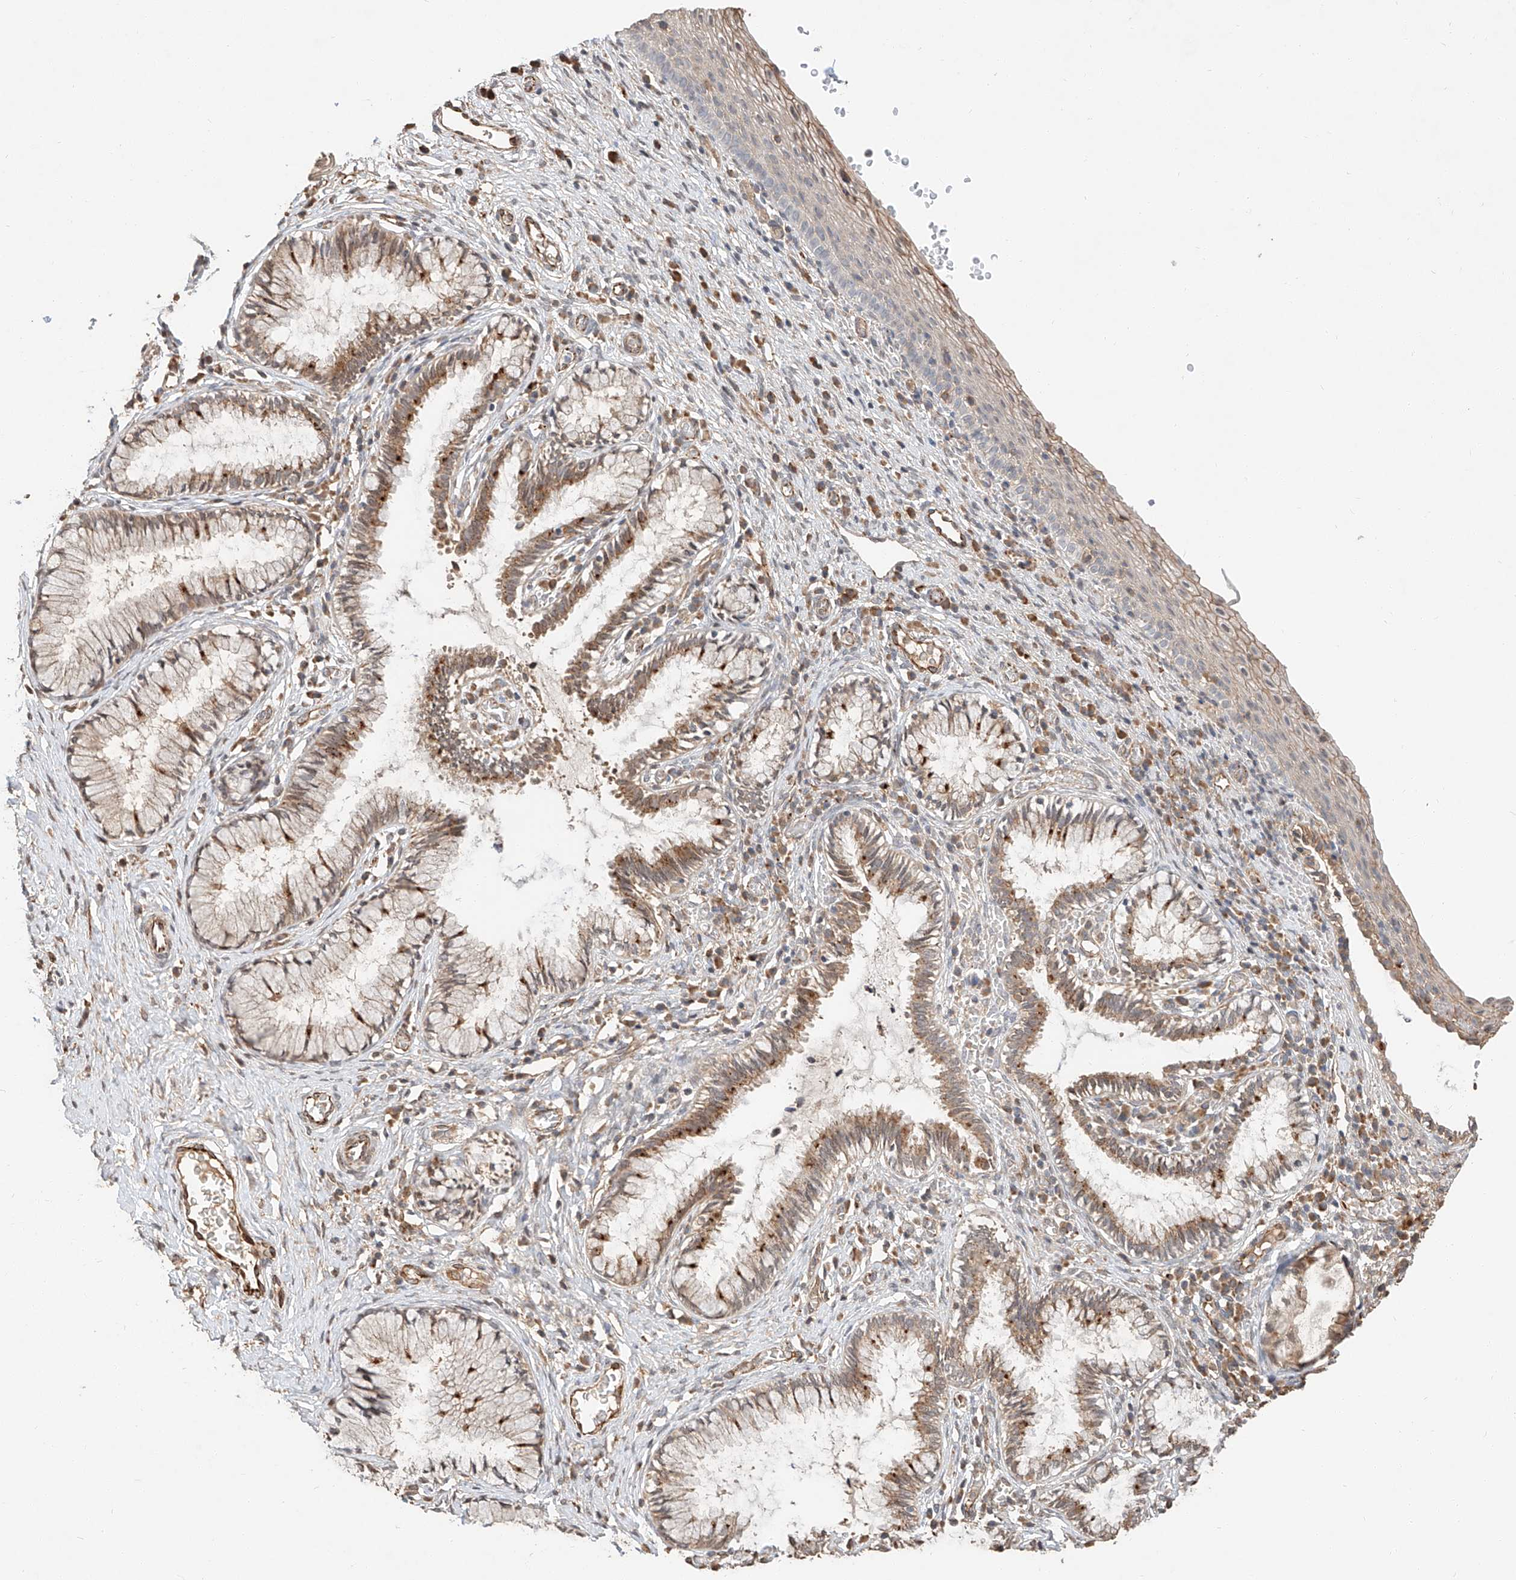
{"staining": {"intensity": "moderate", "quantity": "25%-75%", "location": "cytoplasmic/membranous"}, "tissue": "cervix", "cell_type": "Glandular cells", "image_type": "normal", "snomed": [{"axis": "morphology", "description": "Normal tissue, NOS"}, {"axis": "topography", "description": "Cervix"}], "caption": "Benign cervix displays moderate cytoplasmic/membranous positivity in approximately 25%-75% of glandular cells, visualized by immunohistochemistry.", "gene": "SUSD6", "patient": {"sex": "female", "age": 27}}